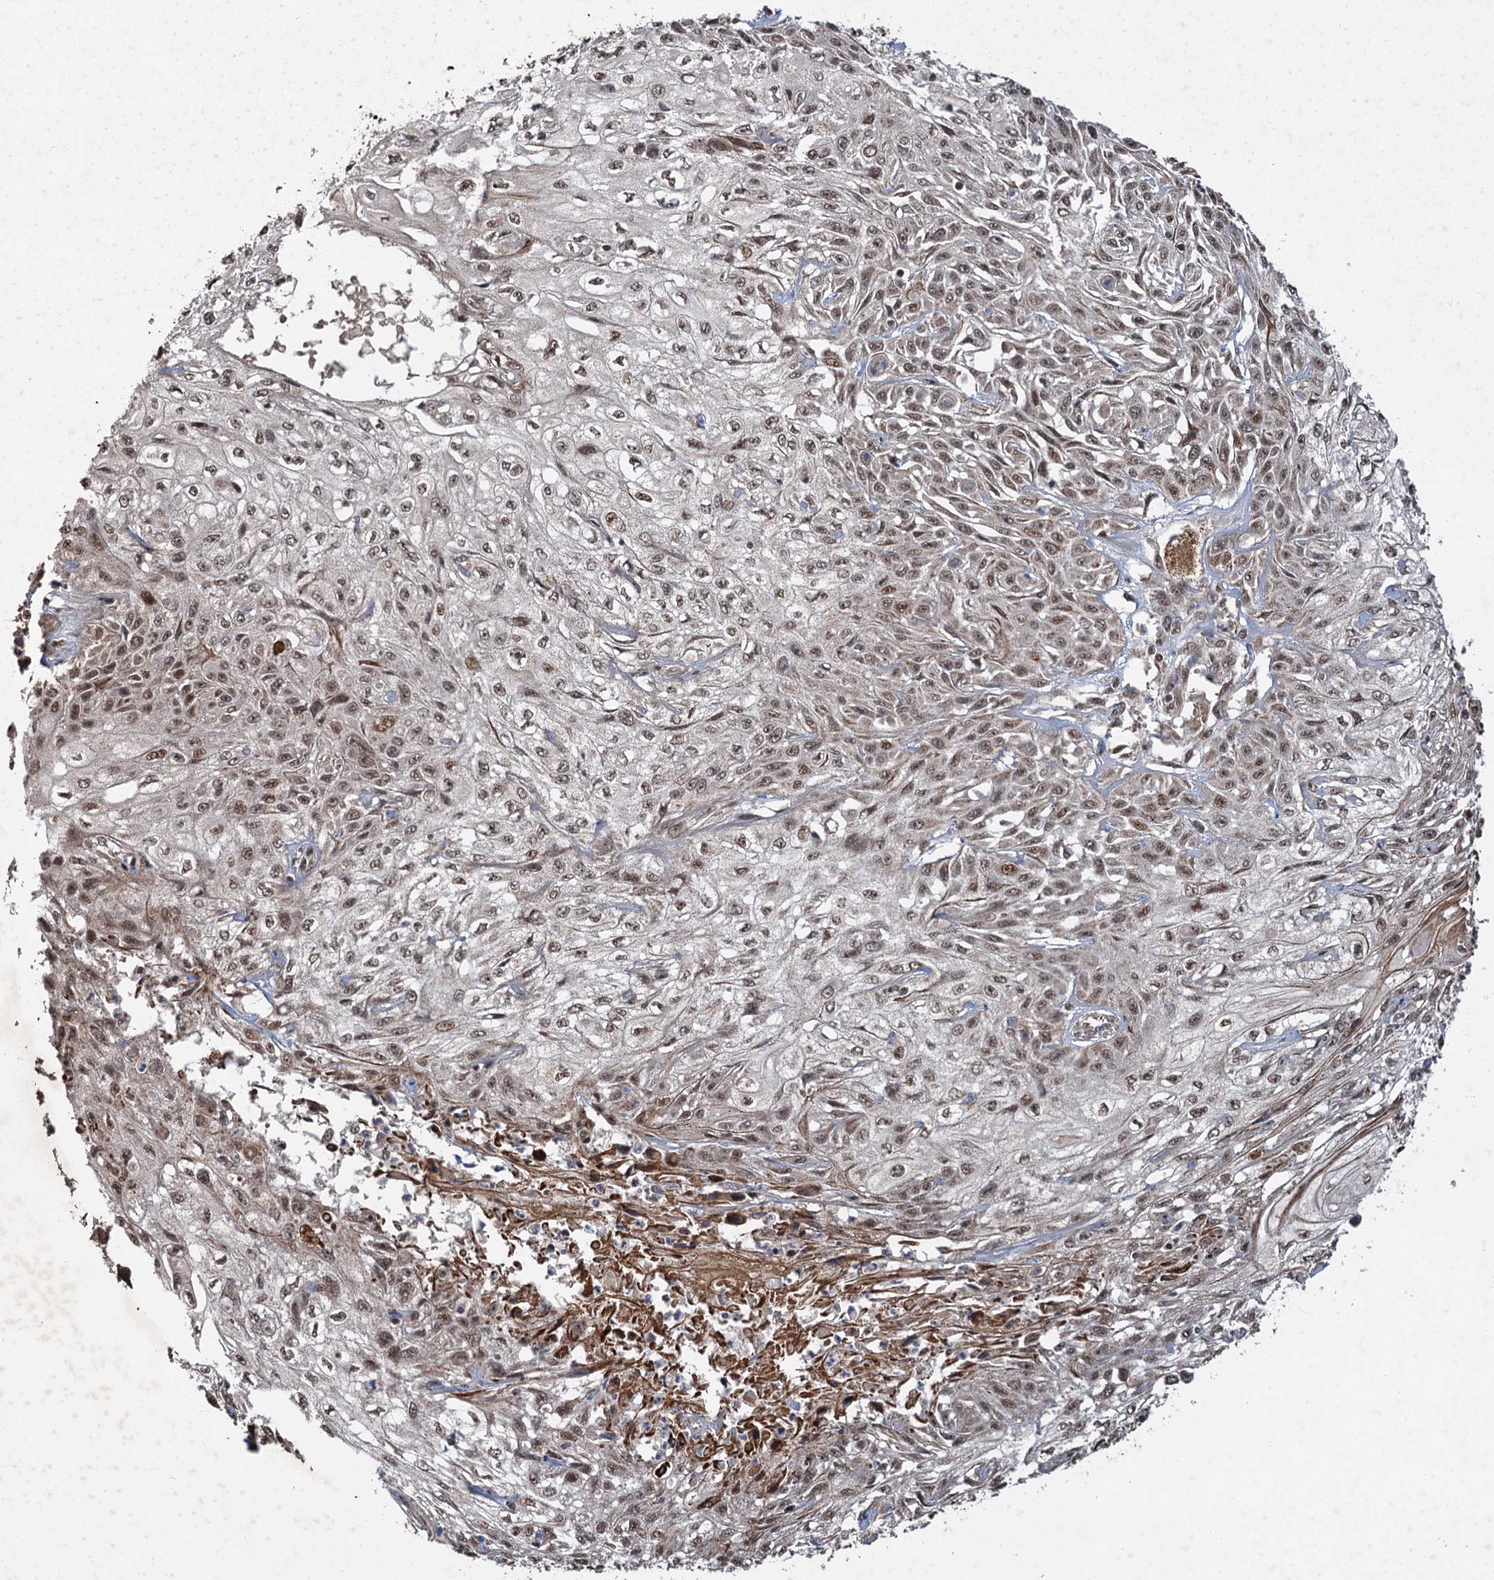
{"staining": {"intensity": "weak", "quantity": ">75%", "location": "nuclear"}, "tissue": "skin cancer", "cell_type": "Tumor cells", "image_type": "cancer", "snomed": [{"axis": "morphology", "description": "Squamous cell carcinoma, NOS"}, {"axis": "morphology", "description": "Squamous cell carcinoma, metastatic, NOS"}, {"axis": "topography", "description": "Skin"}, {"axis": "topography", "description": "Lymph node"}], "caption": "Skin squamous cell carcinoma stained with a brown dye reveals weak nuclear positive staining in about >75% of tumor cells.", "gene": "REP15", "patient": {"sex": "male", "age": 75}}